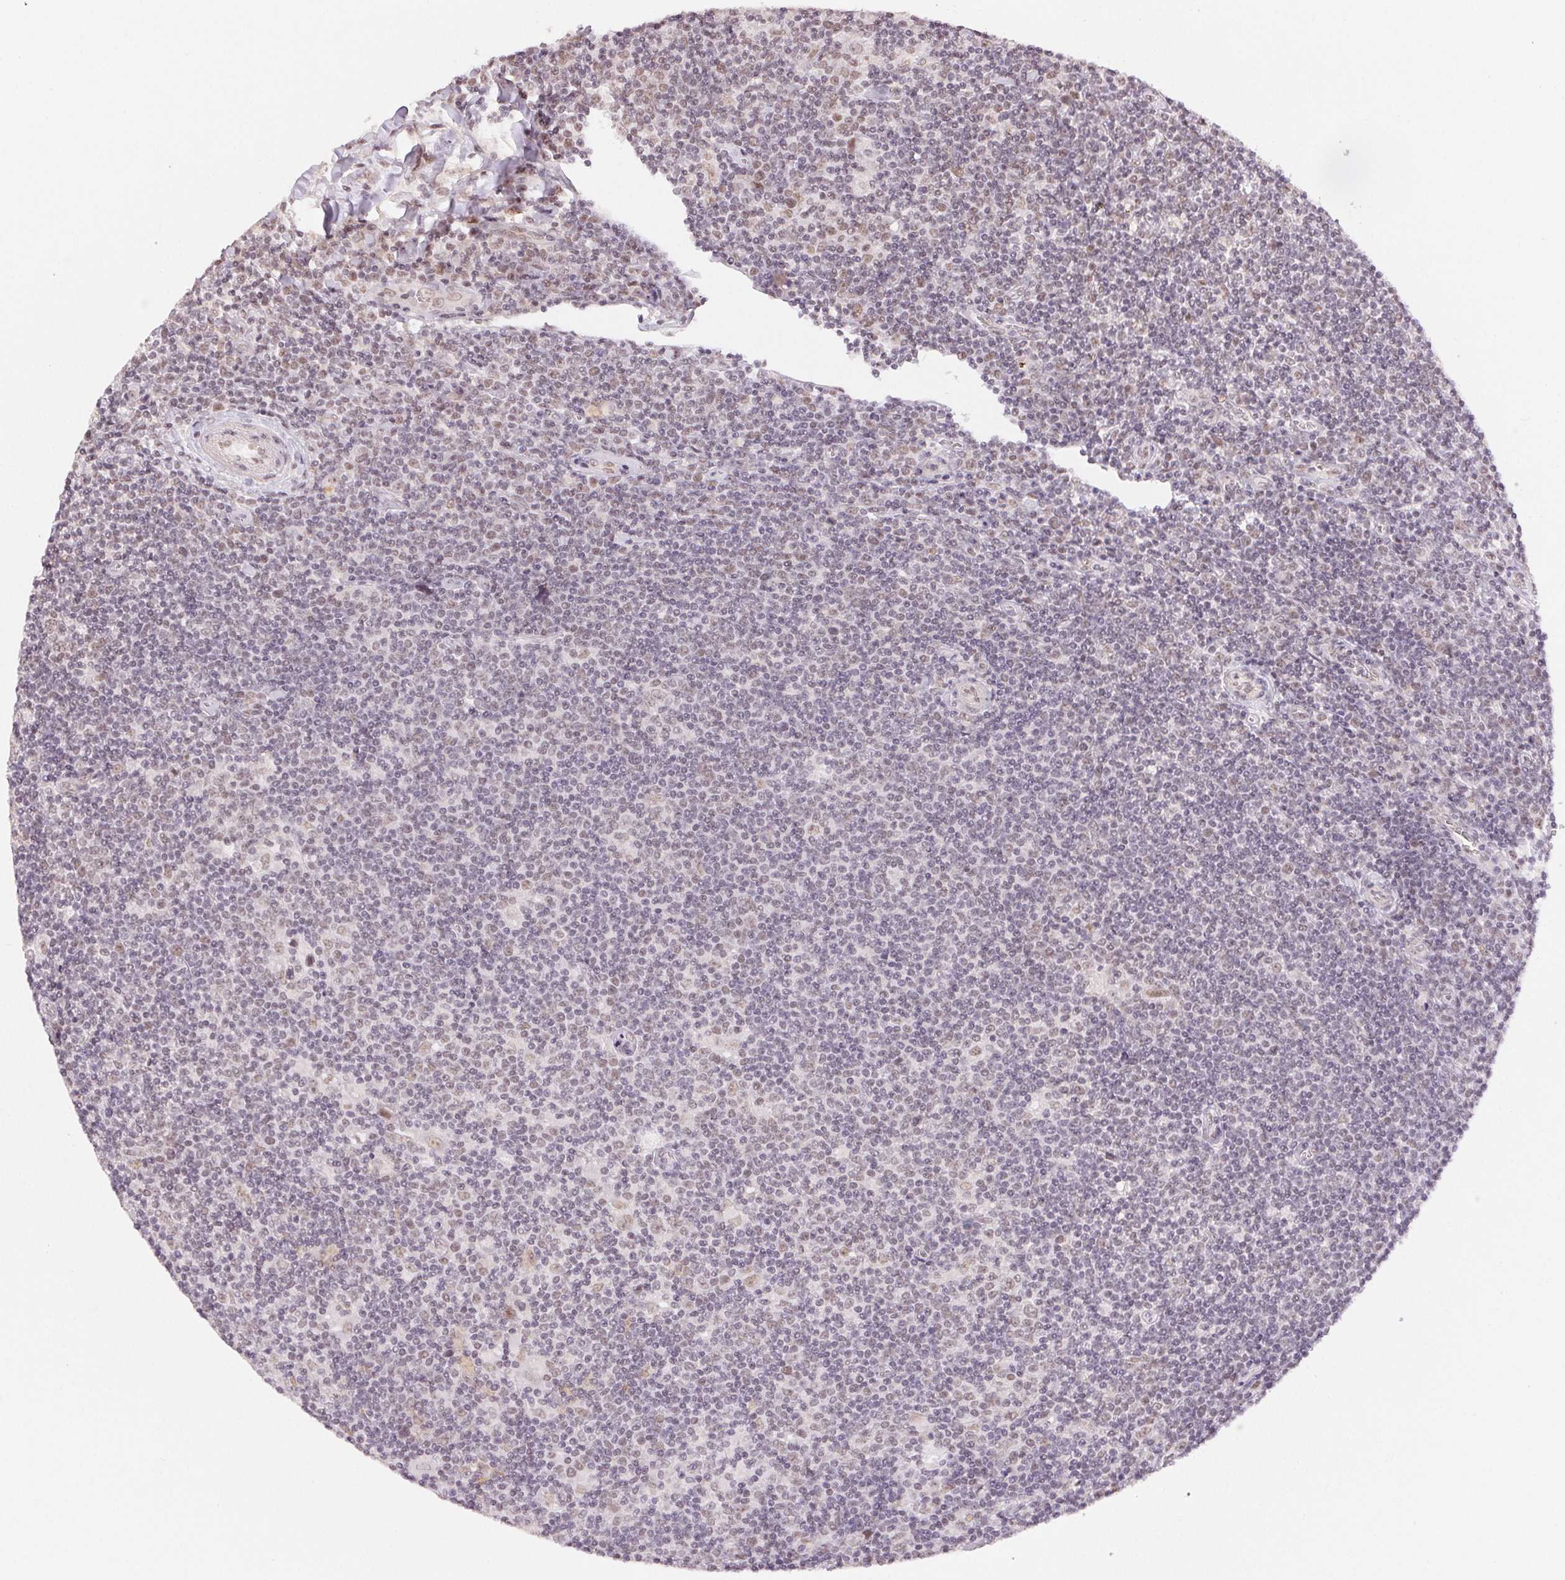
{"staining": {"intensity": "weak", "quantity": "<25%", "location": "nuclear"}, "tissue": "lymphoma", "cell_type": "Tumor cells", "image_type": "cancer", "snomed": [{"axis": "morphology", "description": "Hodgkin's disease, NOS"}, {"axis": "topography", "description": "Lymph node"}], "caption": "Protein analysis of Hodgkin's disease reveals no significant staining in tumor cells.", "gene": "PRPF18", "patient": {"sex": "male", "age": 40}}